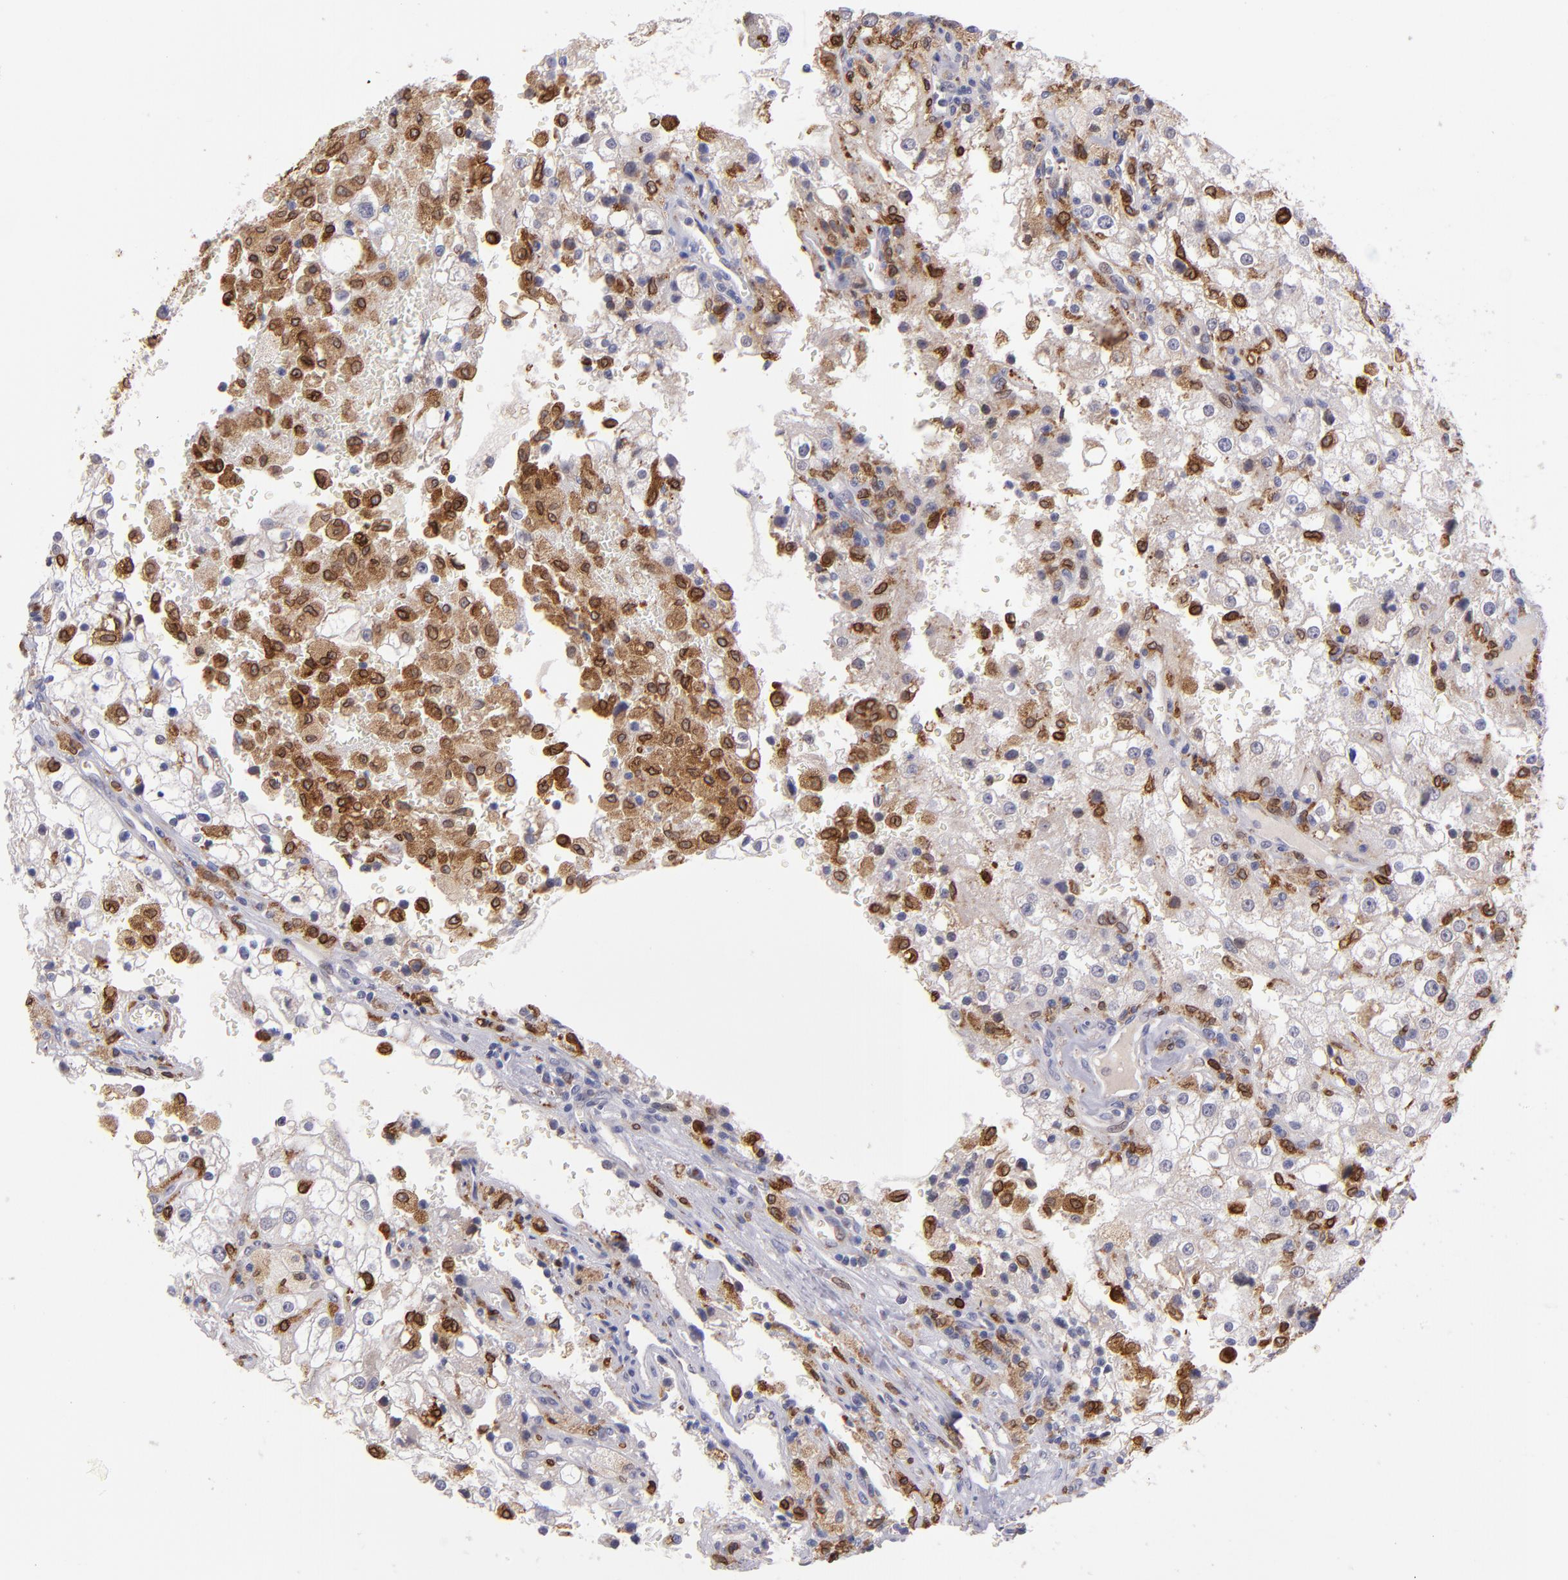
{"staining": {"intensity": "strong", "quantity": "<25%", "location": "cytoplasmic/membranous"}, "tissue": "renal cancer", "cell_type": "Tumor cells", "image_type": "cancer", "snomed": [{"axis": "morphology", "description": "Adenocarcinoma, NOS"}, {"axis": "topography", "description": "Kidney"}], "caption": "A histopathology image of adenocarcinoma (renal) stained for a protein exhibits strong cytoplasmic/membranous brown staining in tumor cells. (DAB IHC with brightfield microscopy, high magnification).", "gene": "PTGS1", "patient": {"sex": "female", "age": 74}}